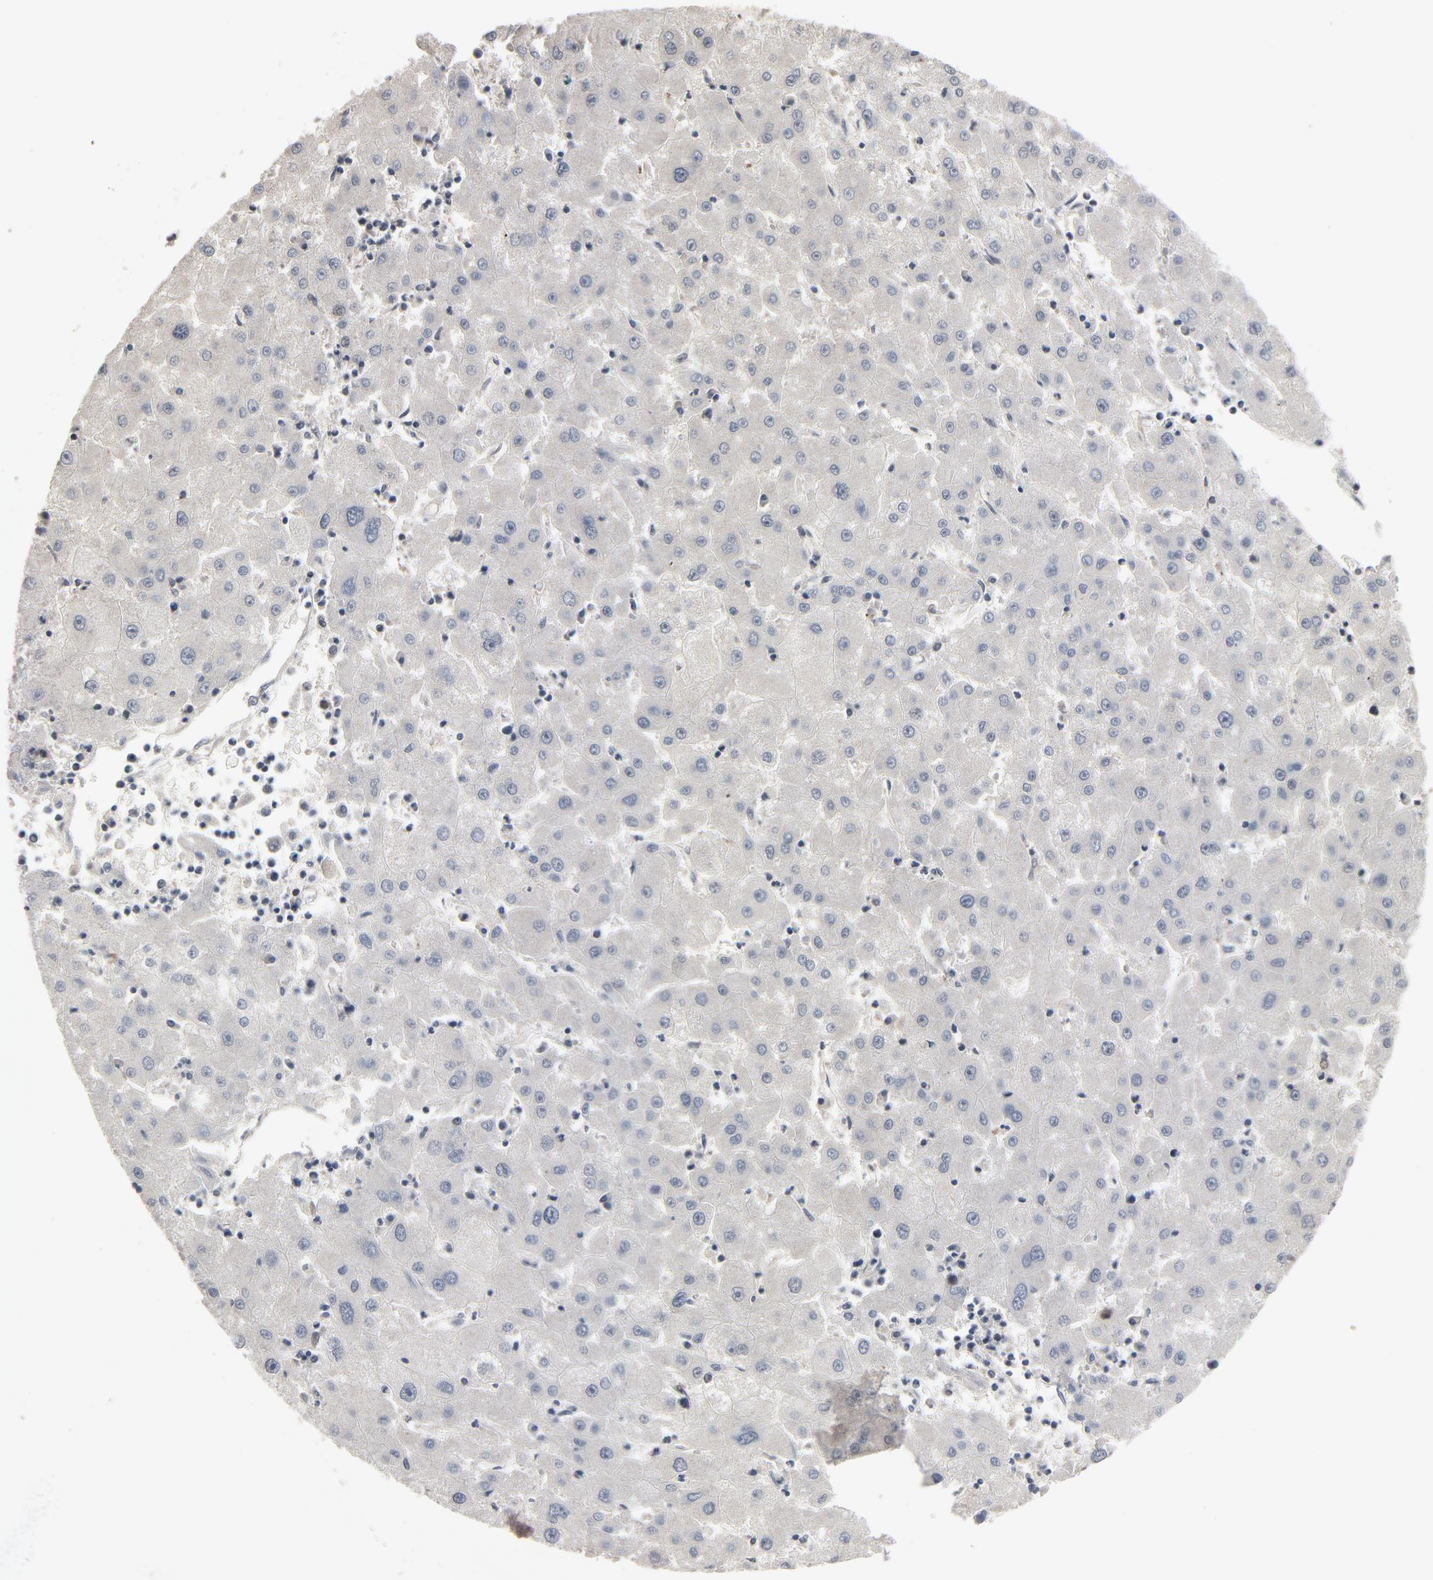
{"staining": {"intensity": "negative", "quantity": "none", "location": "none"}, "tissue": "liver cancer", "cell_type": "Tumor cells", "image_type": "cancer", "snomed": [{"axis": "morphology", "description": "Carcinoma, Hepatocellular, NOS"}, {"axis": "topography", "description": "Liver"}], "caption": "Micrograph shows no significant protein expression in tumor cells of liver hepatocellular carcinoma. (Brightfield microscopy of DAB (3,3'-diaminobenzidine) IHC at high magnification).", "gene": "POM121", "patient": {"sex": "male", "age": 72}}